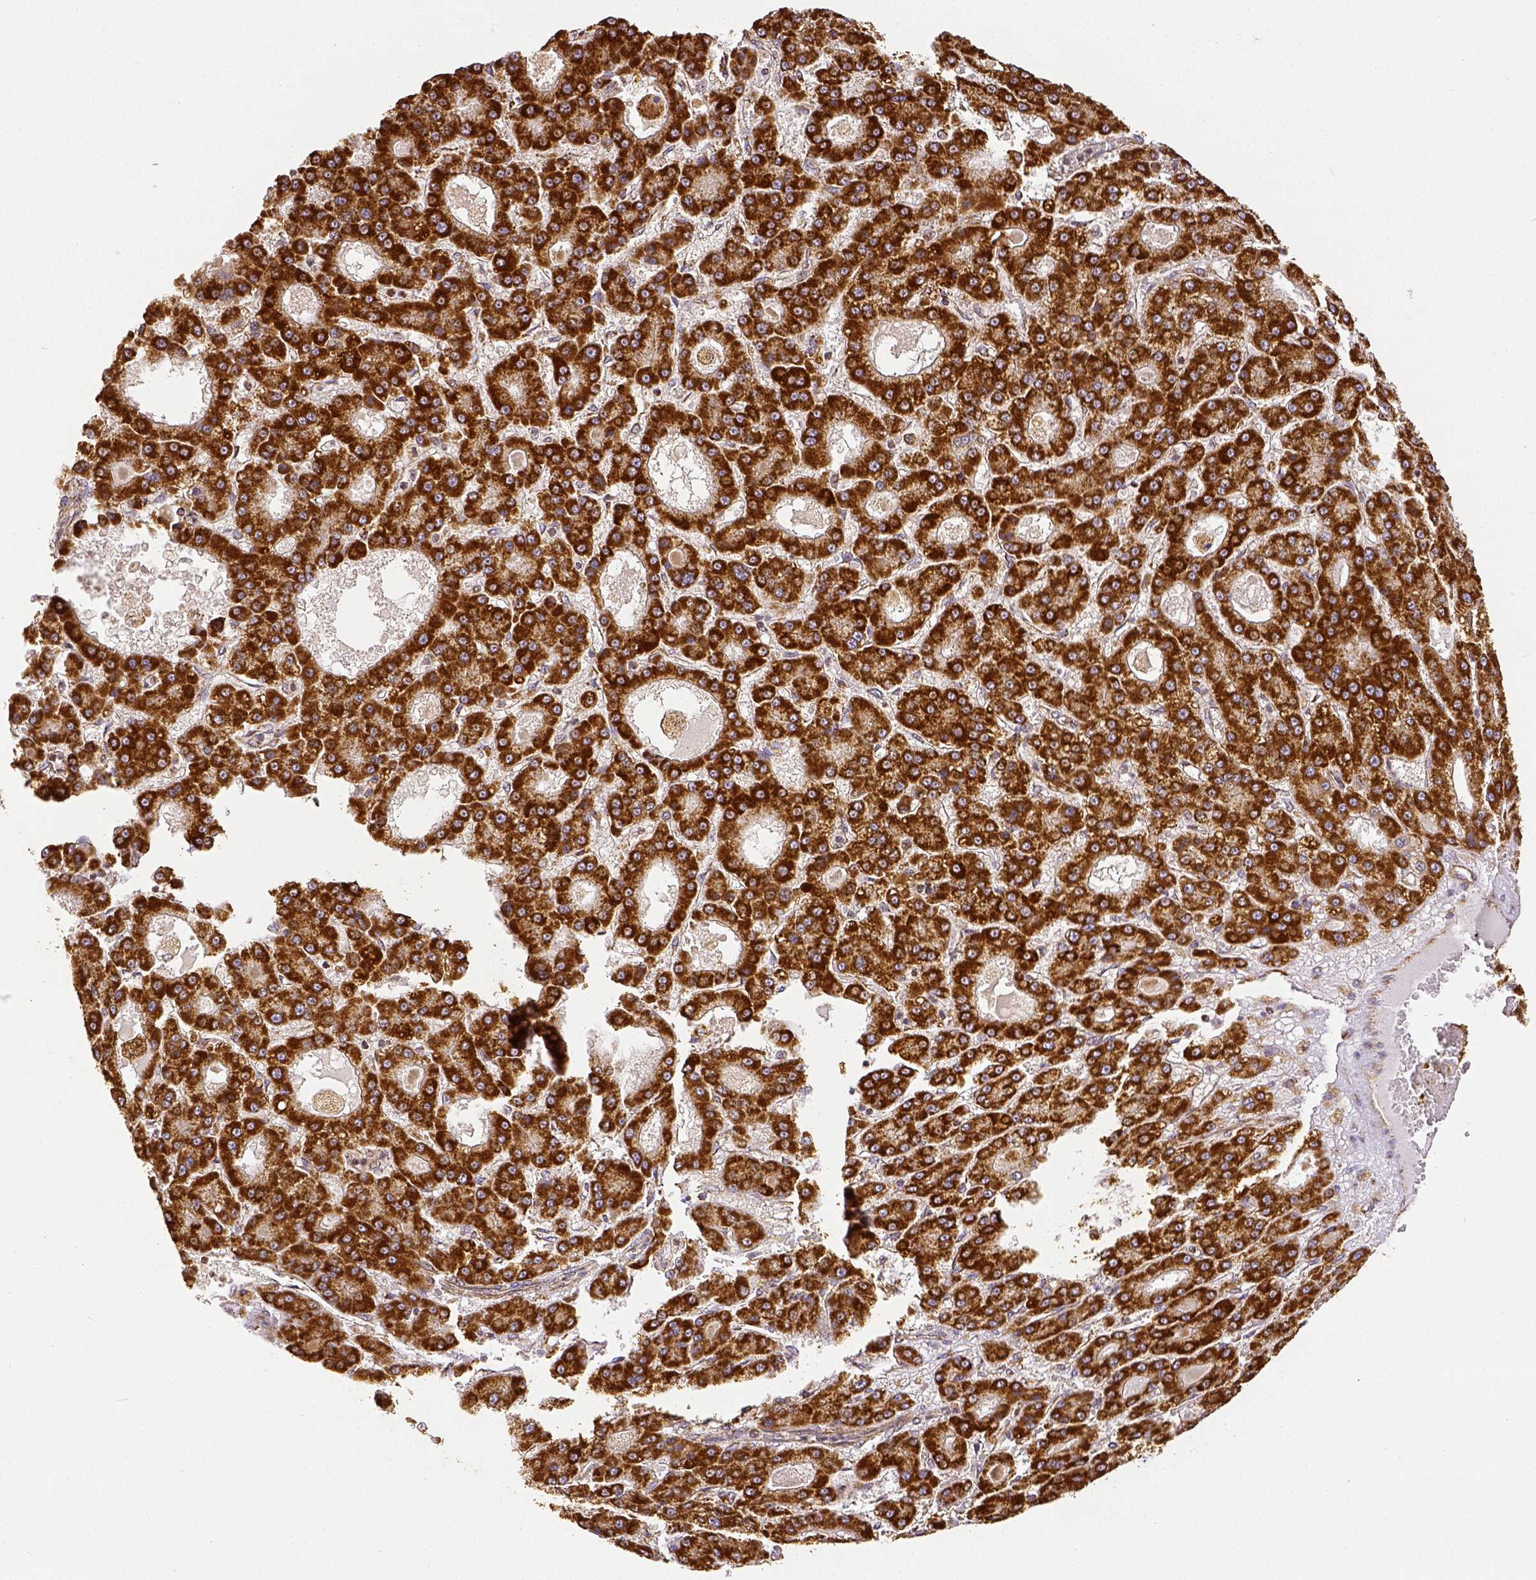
{"staining": {"intensity": "strong", "quantity": ">75%", "location": "cytoplasmic/membranous"}, "tissue": "liver cancer", "cell_type": "Tumor cells", "image_type": "cancer", "snomed": [{"axis": "morphology", "description": "Carcinoma, Hepatocellular, NOS"}, {"axis": "topography", "description": "Liver"}], "caption": "The histopathology image exhibits staining of hepatocellular carcinoma (liver), revealing strong cytoplasmic/membranous protein staining (brown color) within tumor cells.", "gene": "SDHB", "patient": {"sex": "male", "age": 70}}